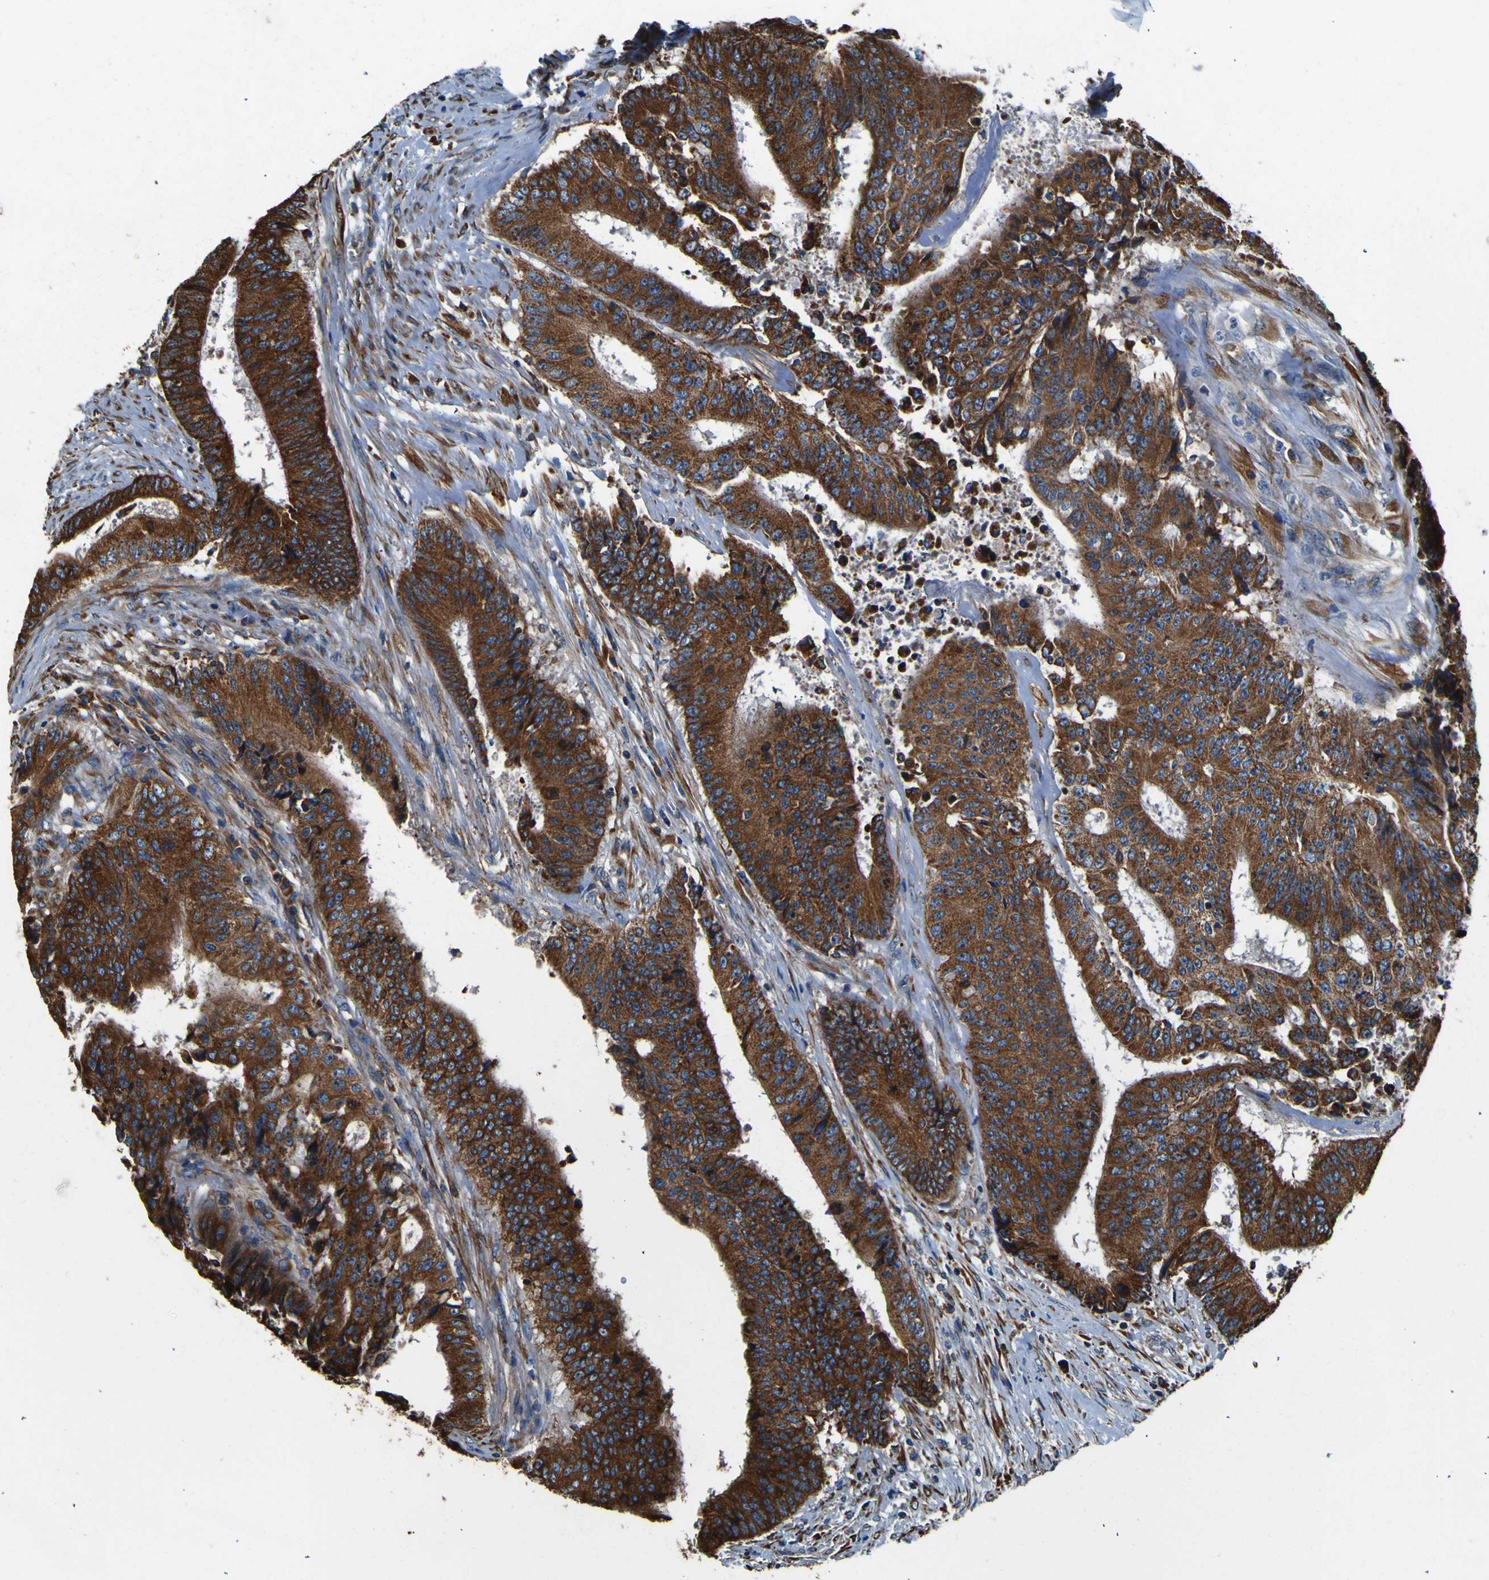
{"staining": {"intensity": "strong", "quantity": ">75%", "location": "cytoplasmic/membranous"}, "tissue": "colorectal cancer", "cell_type": "Tumor cells", "image_type": "cancer", "snomed": [{"axis": "morphology", "description": "Adenocarcinoma, NOS"}, {"axis": "topography", "description": "Rectum"}], "caption": "The histopathology image exhibits staining of colorectal adenocarcinoma, revealing strong cytoplasmic/membranous protein positivity (brown color) within tumor cells. The protein is shown in brown color, while the nuclei are stained blue.", "gene": "INPP5A", "patient": {"sex": "male", "age": 72}}